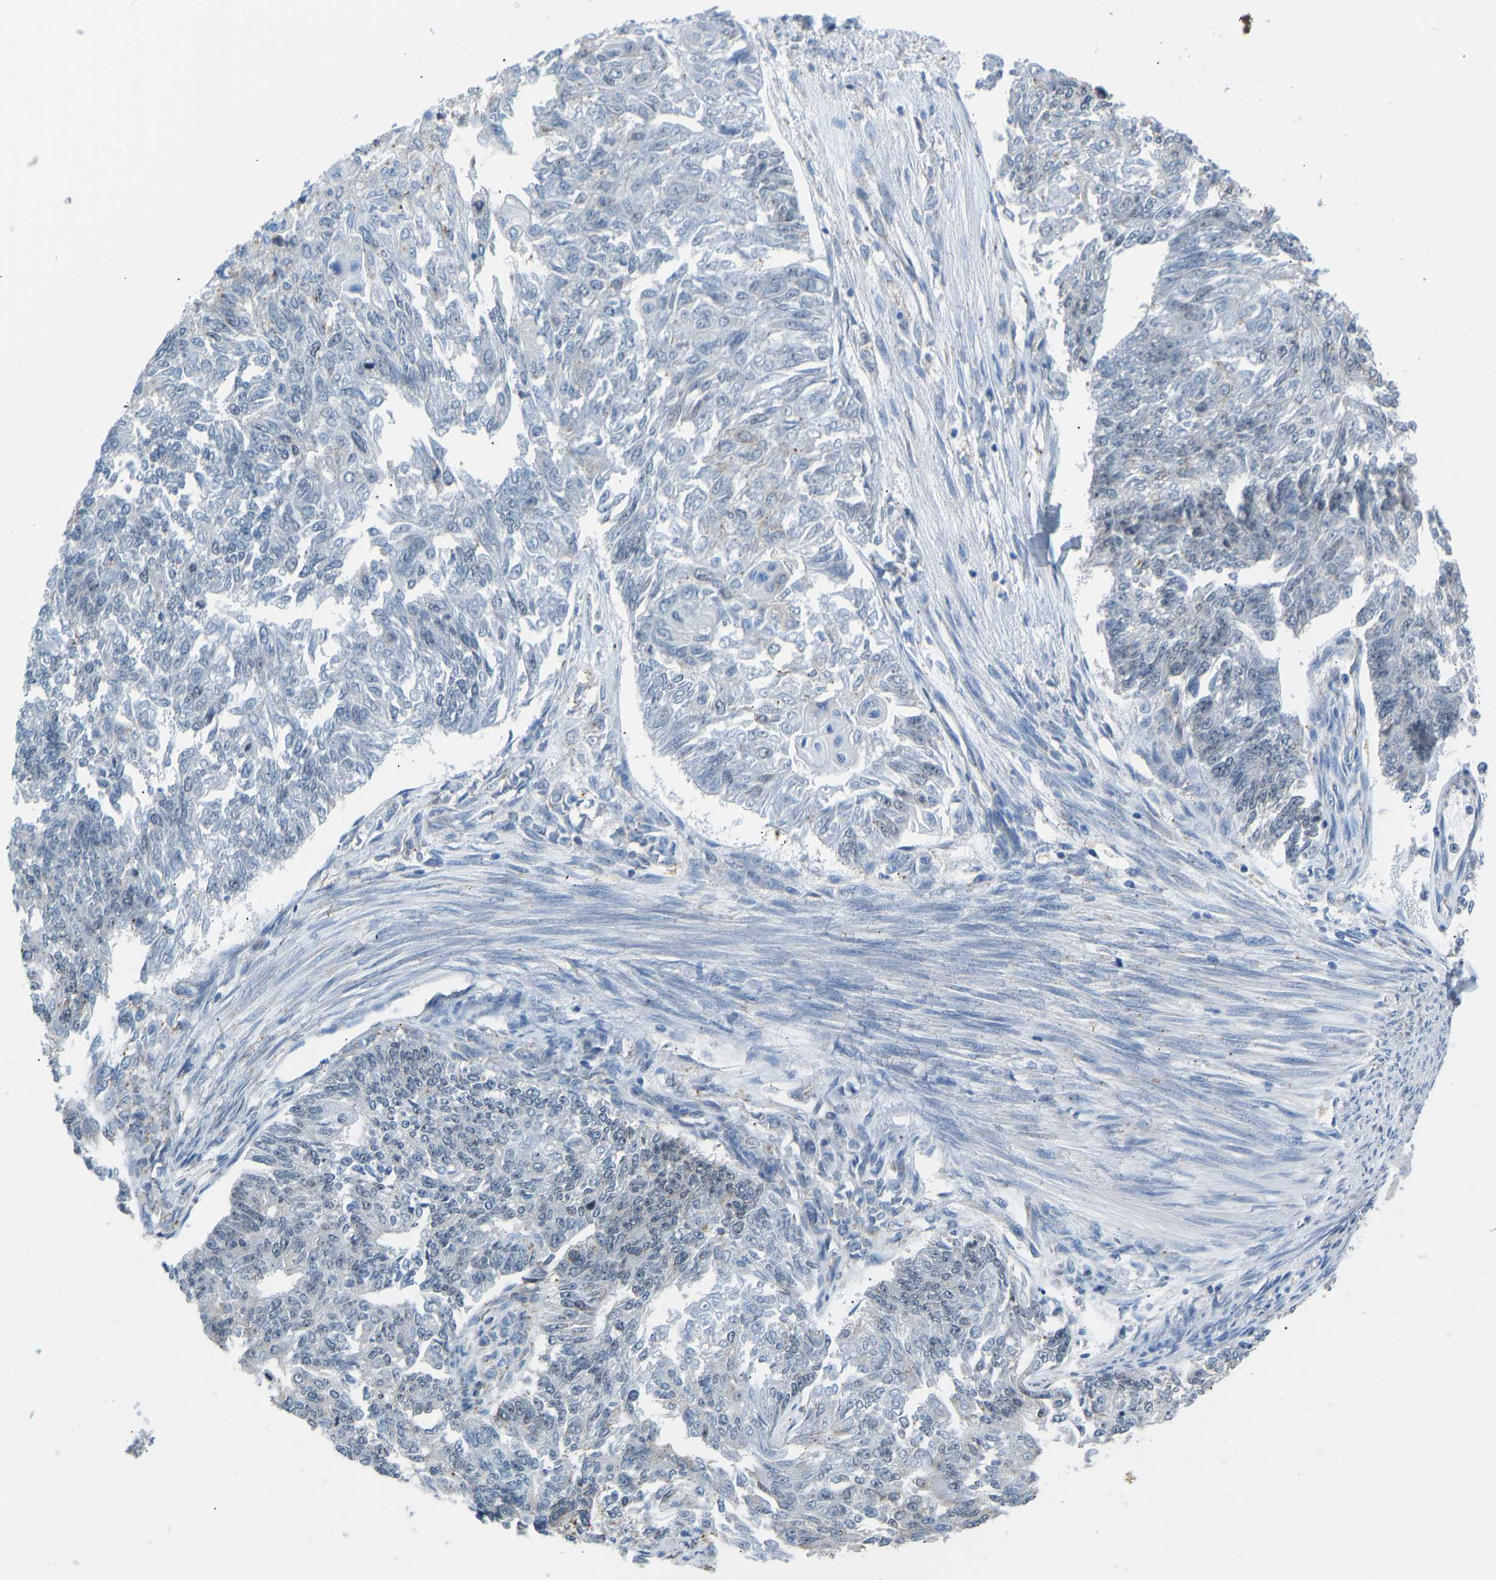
{"staining": {"intensity": "negative", "quantity": "none", "location": "none"}, "tissue": "endometrial cancer", "cell_type": "Tumor cells", "image_type": "cancer", "snomed": [{"axis": "morphology", "description": "Adenocarcinoma, NOS"}, {"axis": "topography", "description": "Endometrium"}], "caption": "Micrograph shows no protein expression in tumor cells of endometrial cancer (adenocarcinoma) tissue. The staining is performed using DAB (3,3'-diaminobenzidine) brown chromogen with nuclei counter-stained in using hematoxylin.", "gene": "VRK1", "patient": {"sex": "female", "age": 32}}